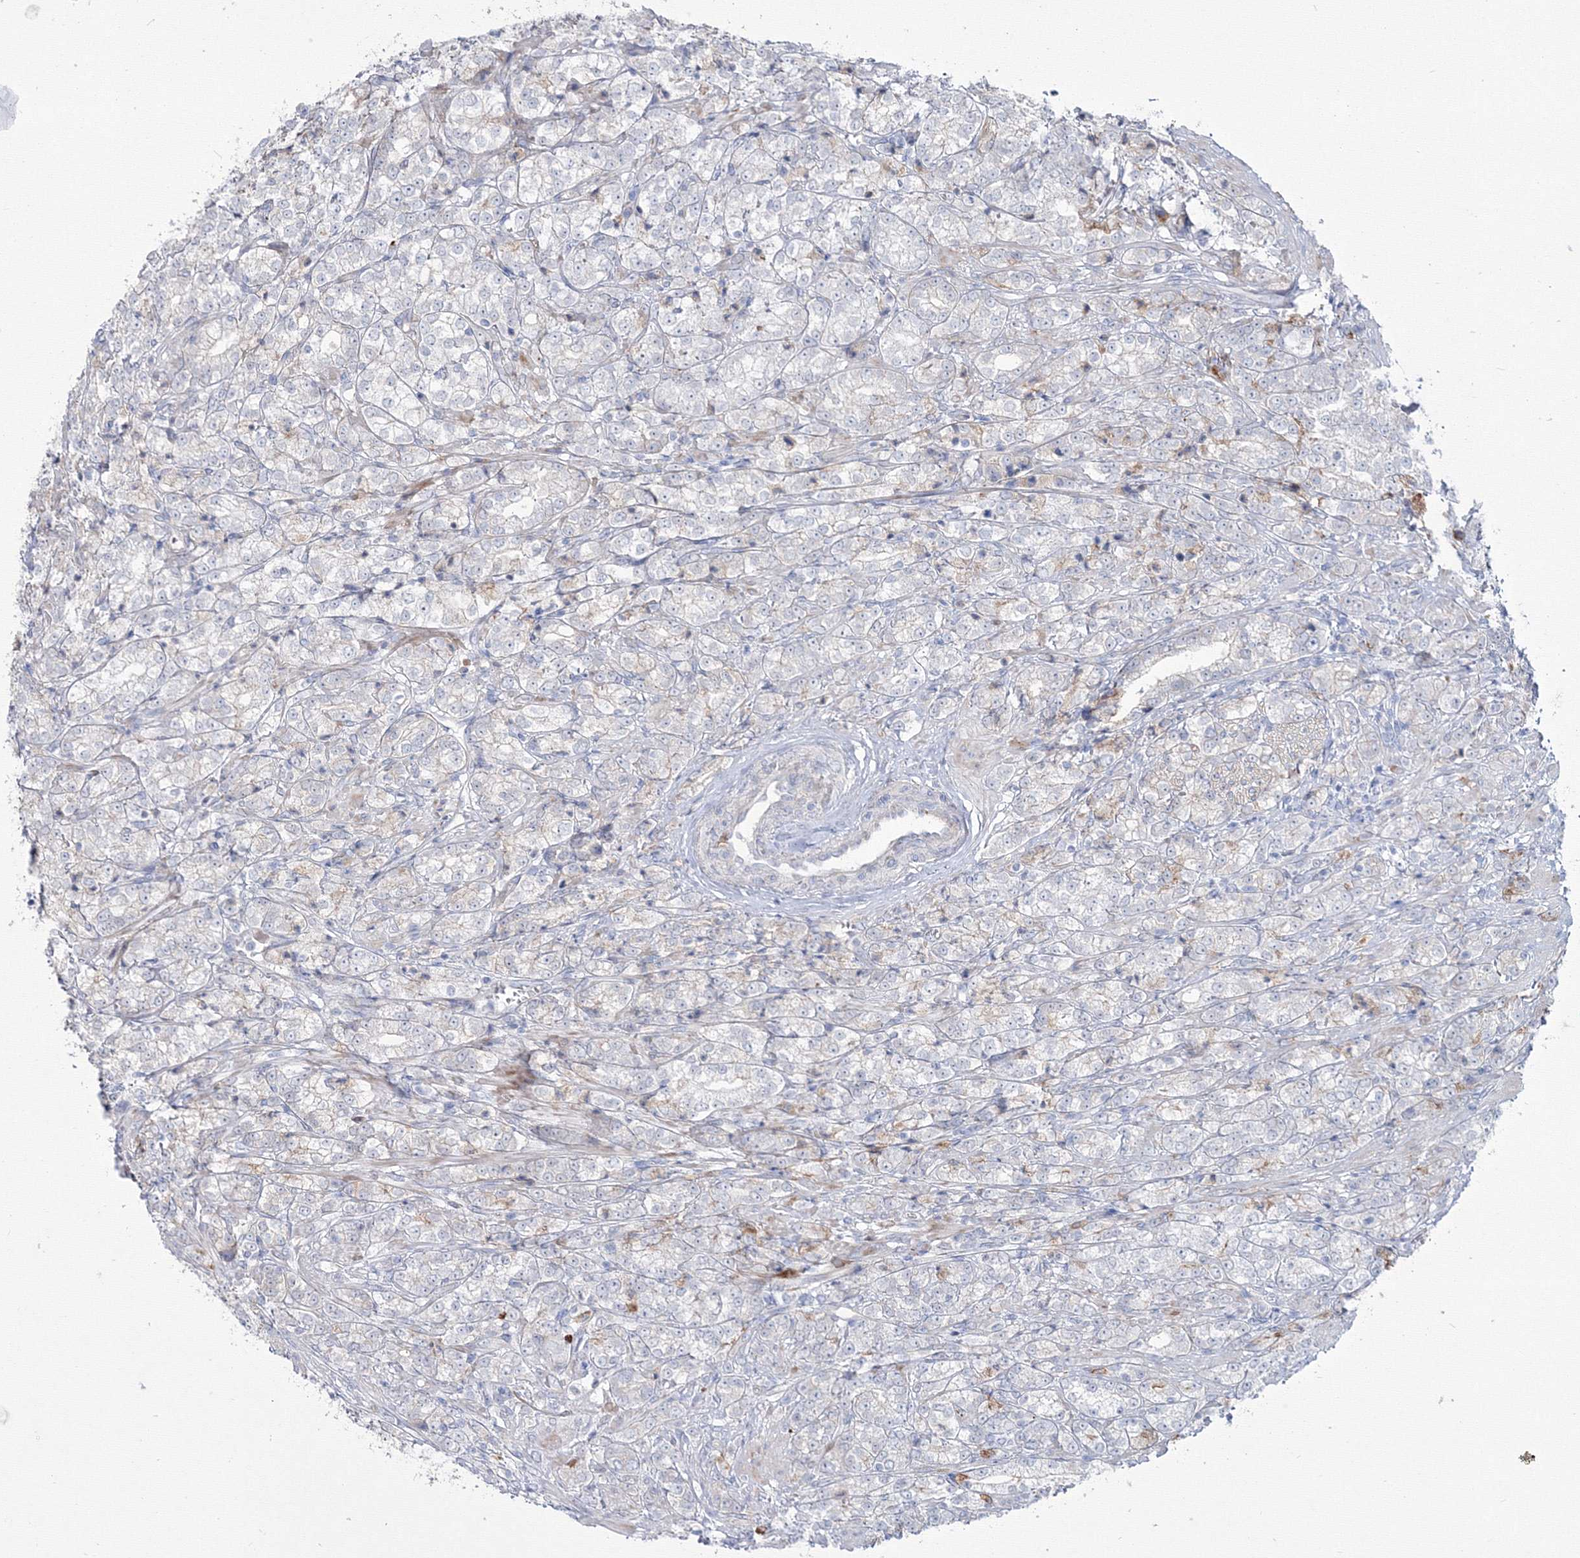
{"staining": {"intensity": "negative", "quantity": "none", "location": "none"}, "tissue": "prostate cancer", "cell_type": "Tumor cells", "image_type": "cancer", "snomed": [{"axis": "morphology", "description": "Adenocarcinoma, High grade"}, {"axis": "topography", "description": "Prostate"}], "caption": "This is a micrograph of immunohistochemistry (IHC) staining of high-grade adenocarcinoma (prostate), which shows no positivity in tumor cells.", "gene": "HYAL2", "patient": {"sex": "male", "age": 69}}